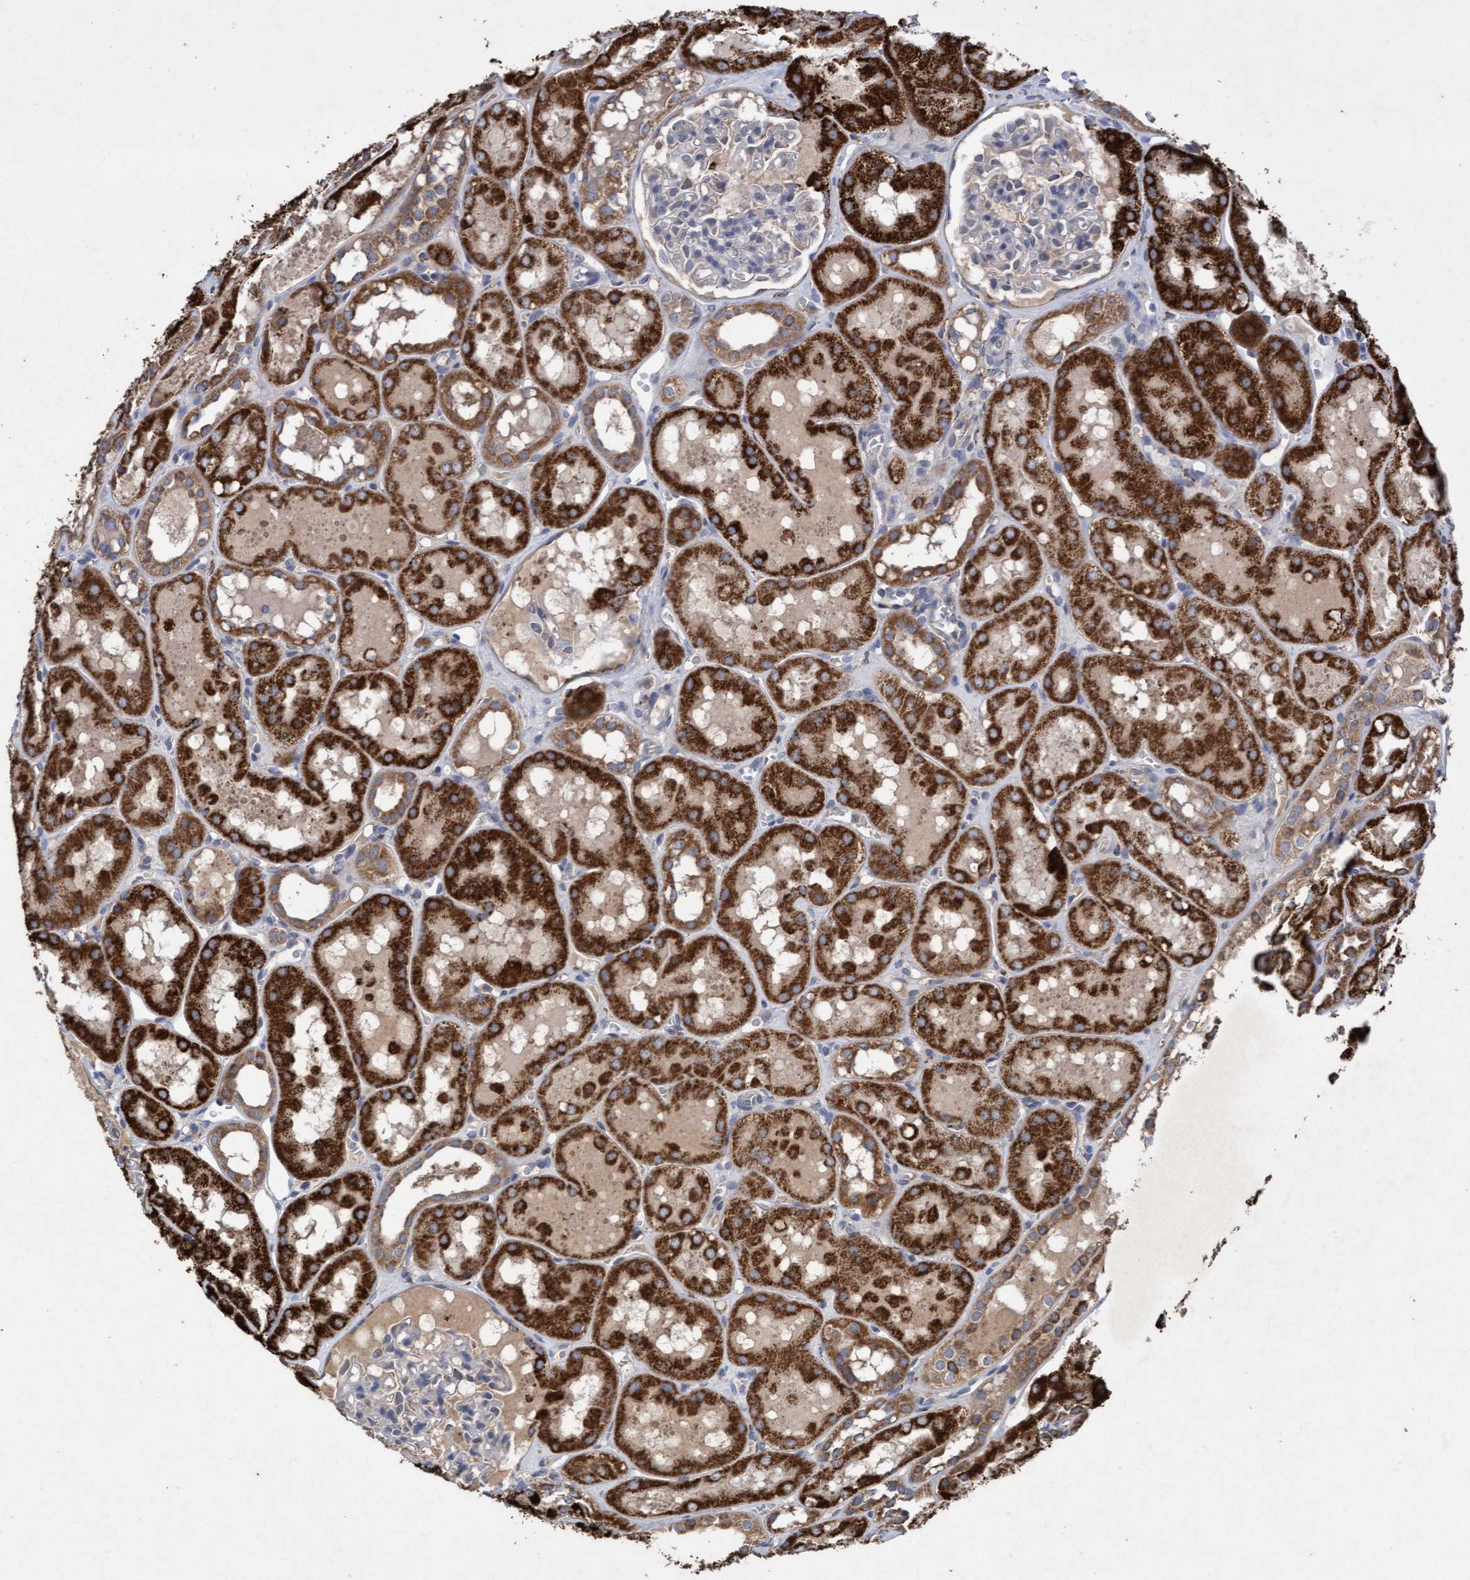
{"staining": {"intensity": "negative", "quantity": "none", "location": "none"}, "tissue": "kidney", "cell_type": "Cells in glomeruli", "image_type": "normal", "snomed": [{"axis": "morphology", "description": "Normal tissue, NOS"}, {"axis": "topography", "description": "Kidney"}, {"axis": "topography", "description": "Urinary bladder"}], "caption": "This is an IHC micrograph of normal human kidney. There is no expression in cells in glomeruli.", "gene": "ATPAF2", "patient": {"sex": "male", "age": 16}}